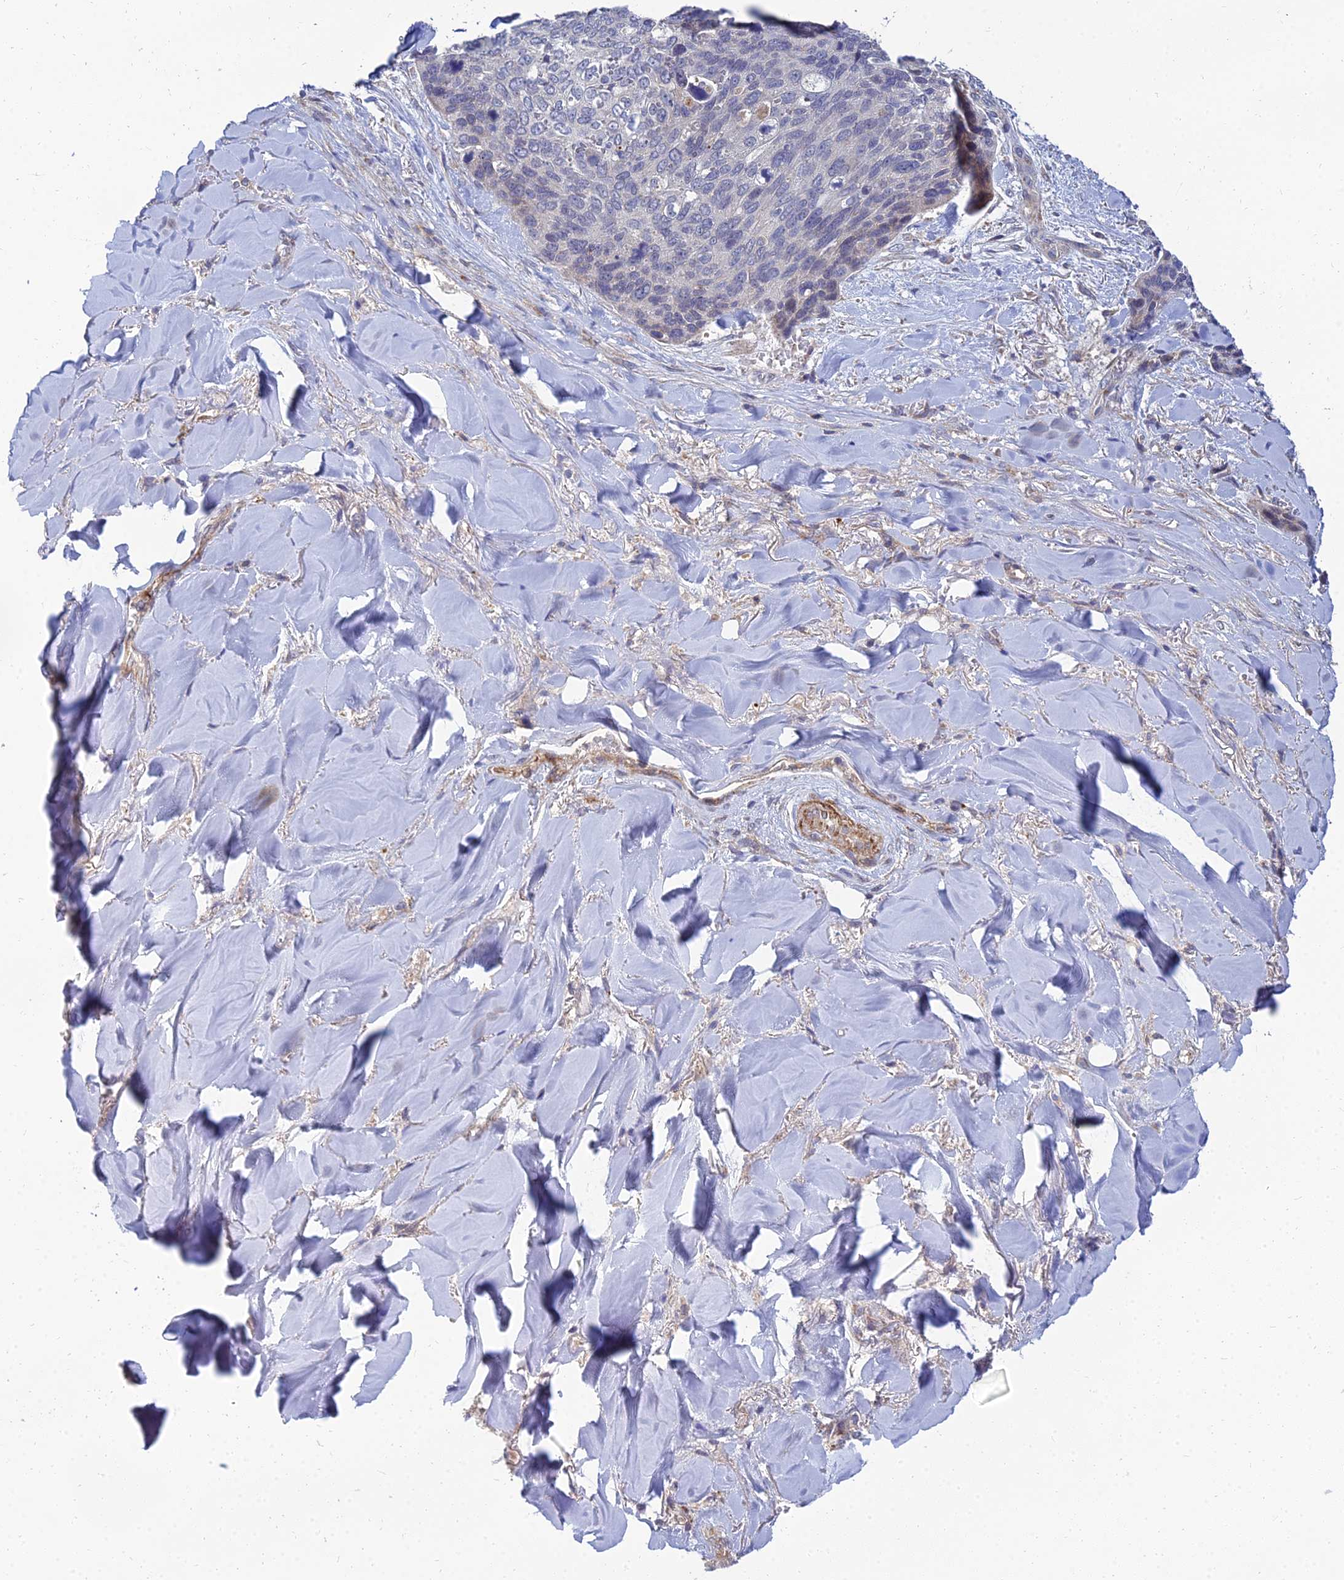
{"staining": {"intensity": "negative", "quantity": "none", "location": "none"}, "tissue": "skin cancer", "cell_type": "Tumor cells", "image_type": "cancer", "snomed": [{"axis": "morphology", "description": "Basal cell carcinoma"}, {"axis": "topography", "description": "Skin"}], "caption": "Skin cancer stained for a protein using immunohistochemistry displays no expression tumor cells.", "gene": "NPY", "patient": {"sex": "female", "age": 74}}